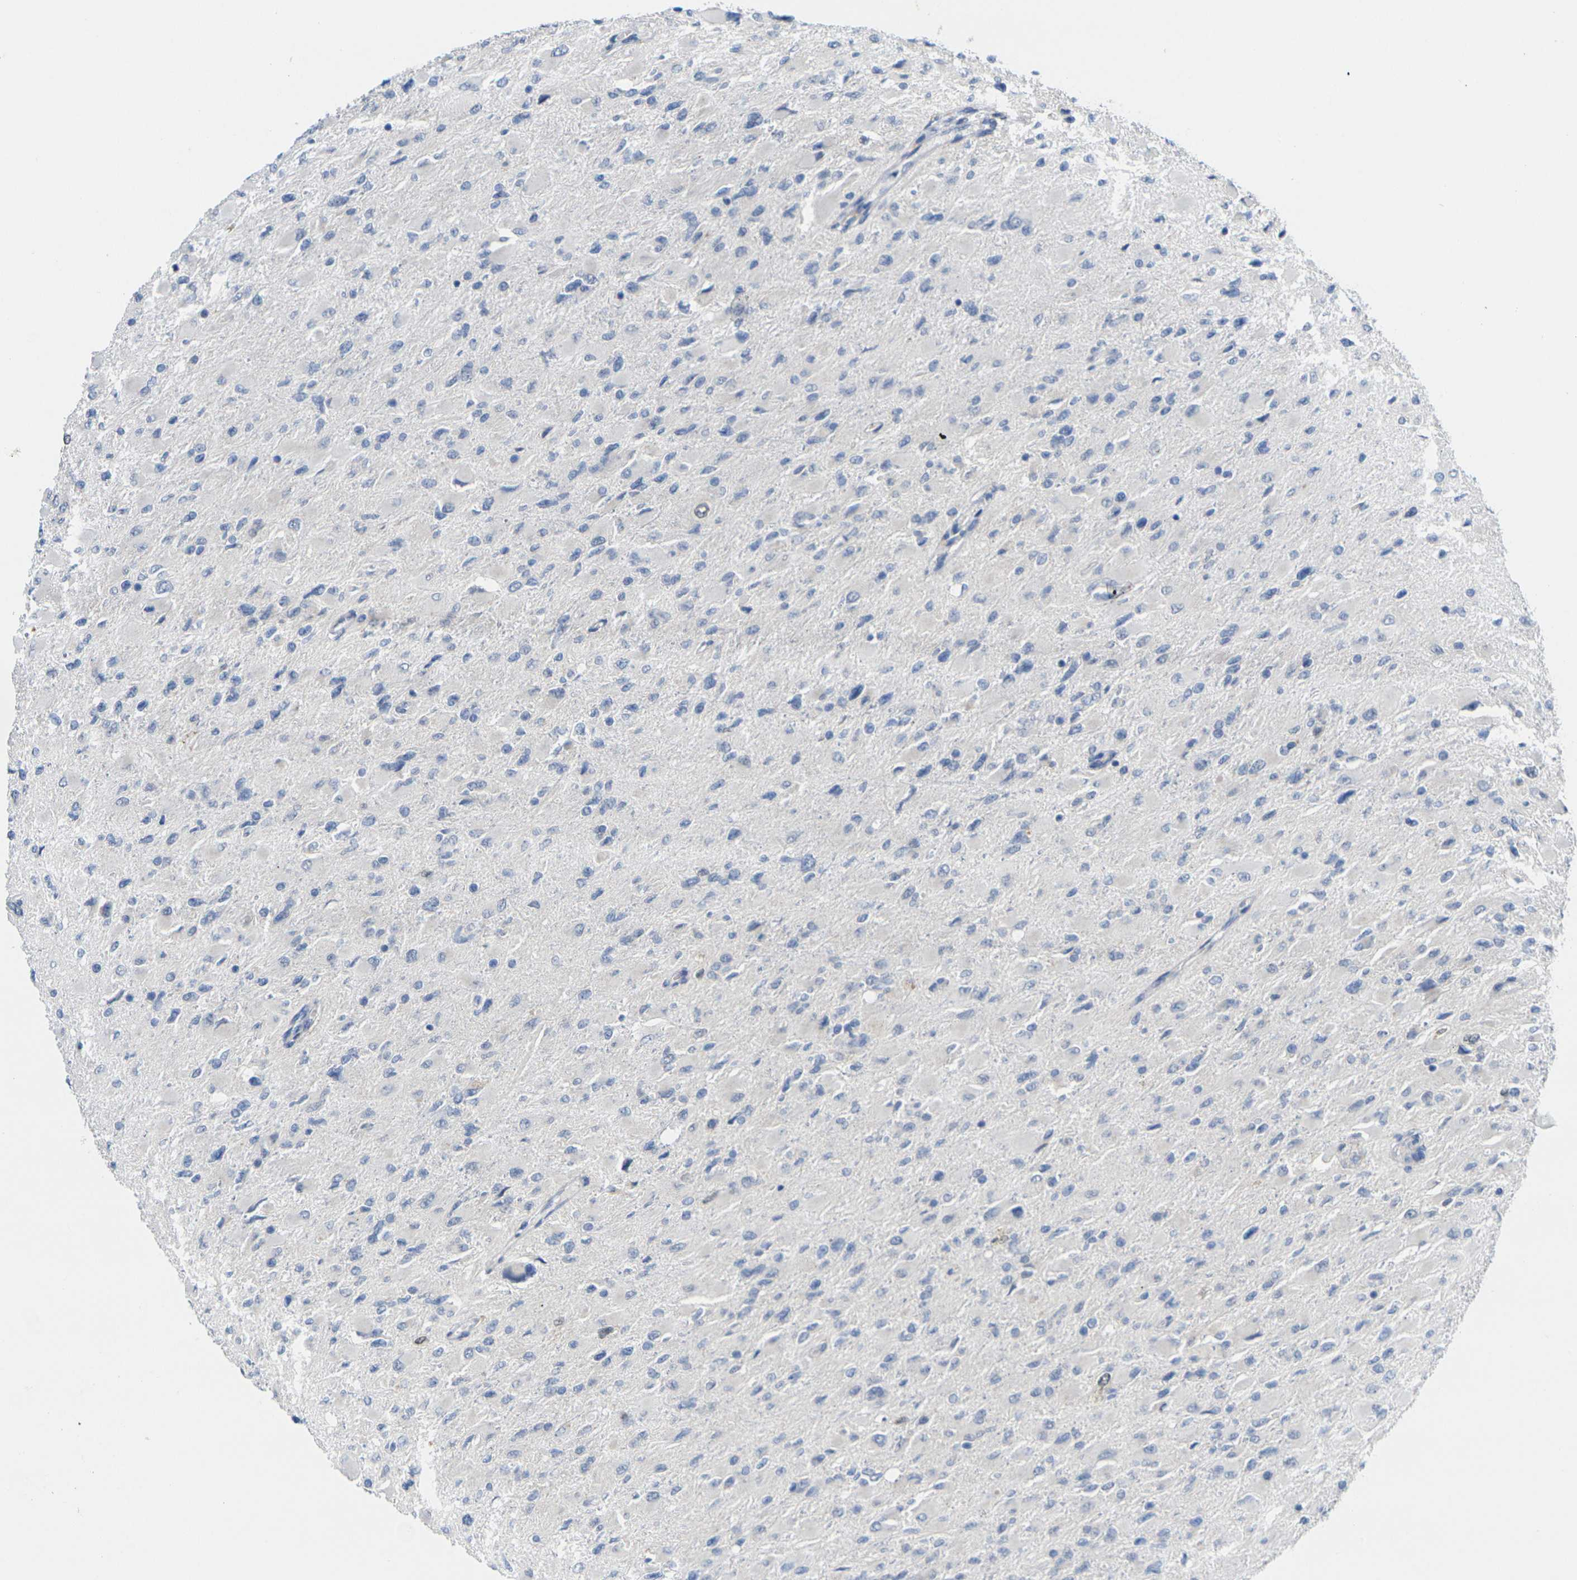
{"staining": {"intensity": "negative", "quantity": "none", "location": "none"}, "tissue": "glioma", "cell_type": "Tumor cells", "image_type": "cancer", "snomed": [{"axis": "morphology", "description": "Glioma, malignant, High grade"}, {"axis": "topography", "description": "Cerebral cortex"}], "caption": "There is no significant staining in tumor cells of malignant high-grade glioma.", "gene": "CDK2", "patient": {"sex": "female", "age": 36}}